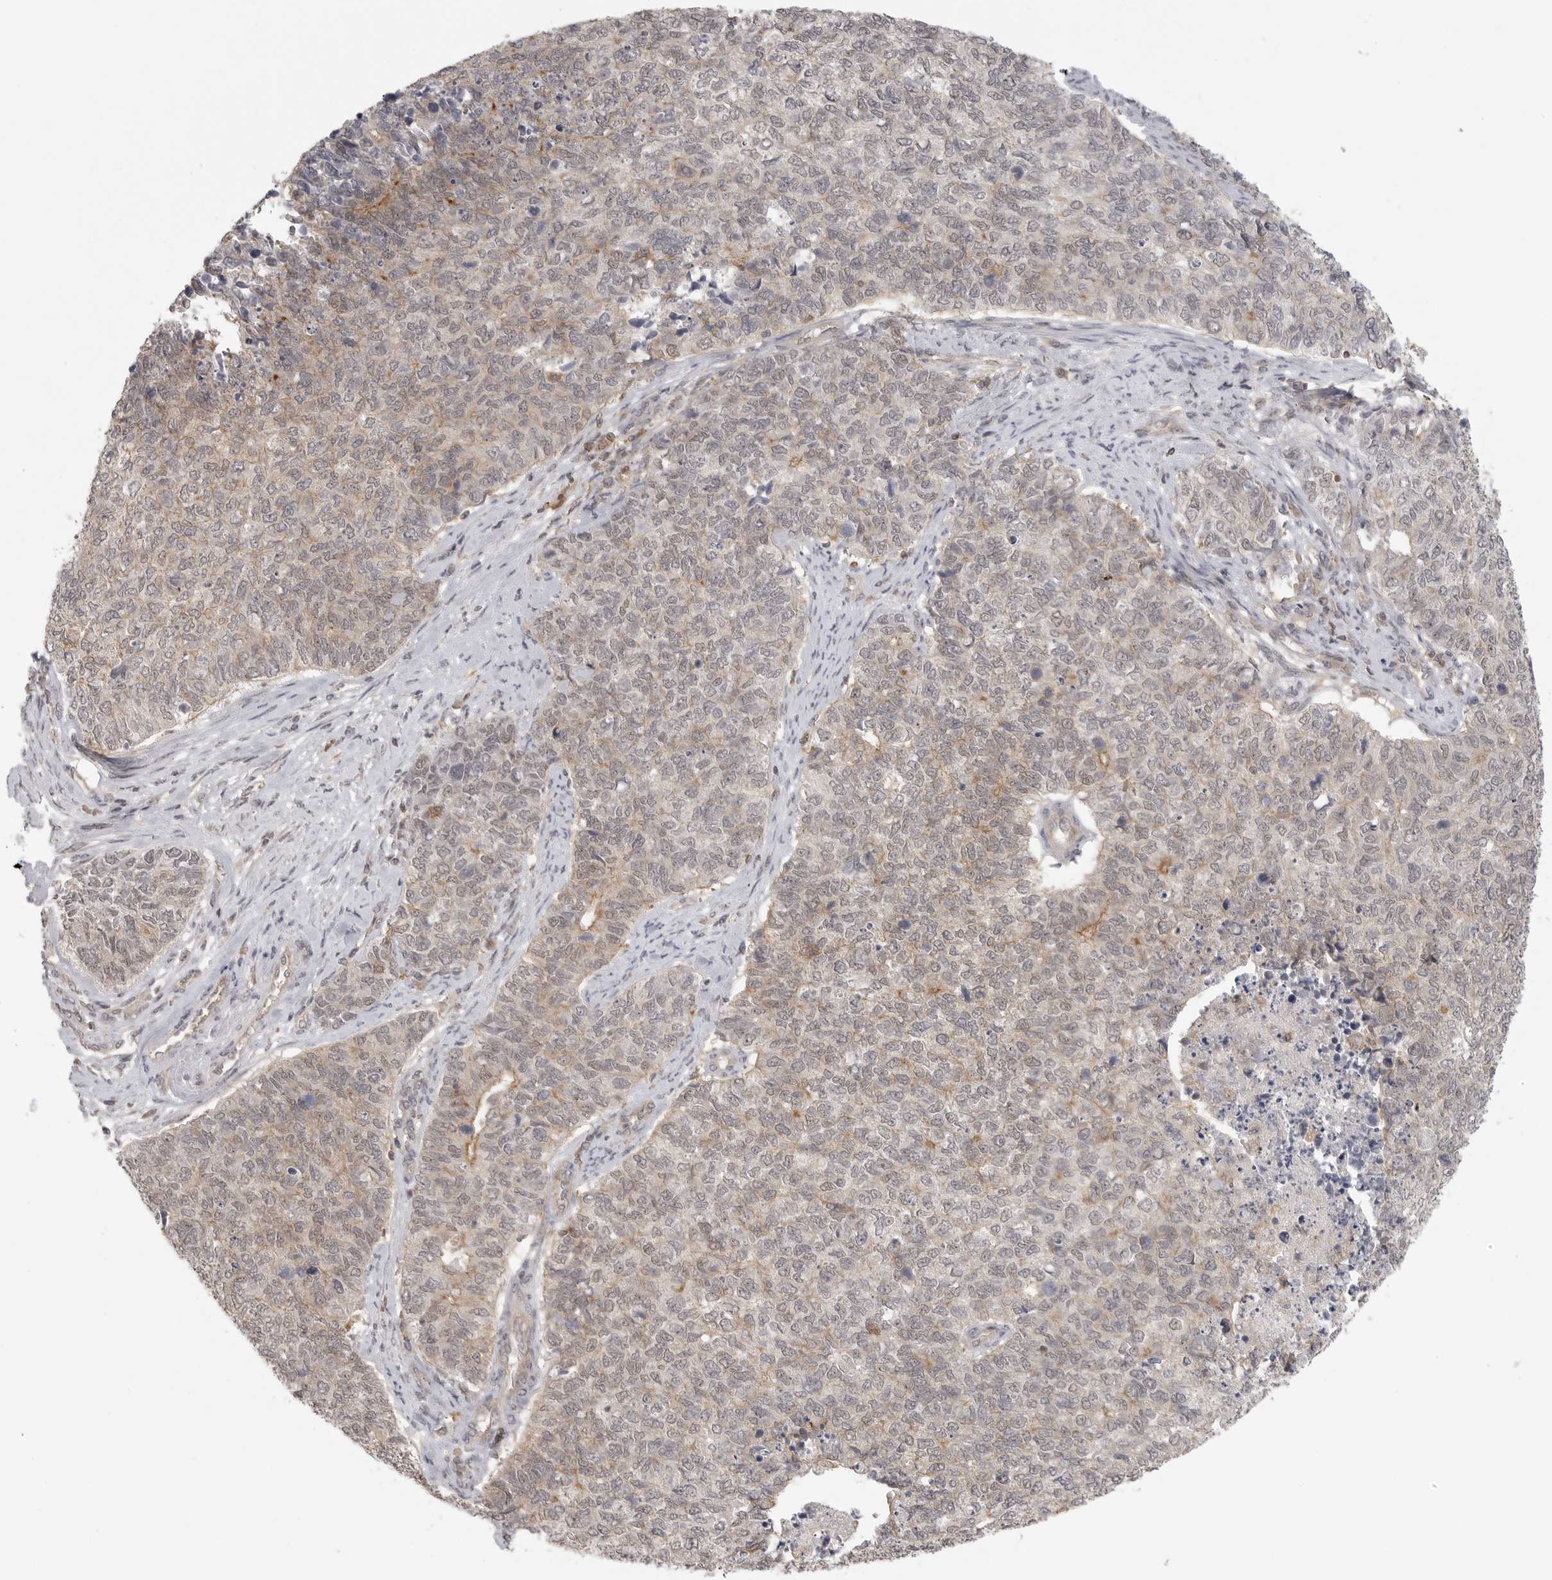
{"staining": {"intensity": "weak", "quantity": "25%-75%", "location": "cytoplasmic/membranous"}, "tissue": "cervical cancer", "cell_type": "Tumor cells", "image_type": "cancer", "snomed": [{"axis": "morphology", "description": "Squamous cell carcinoma, NOS"}, {"axis": "topography", "description": "Cervix"}], "caption": "Immunohistochemical staining of human cervical cancer exhibits low levels of weak cytoplasmic/membranous positivity in approximately 25%-75% of tumor cells.", "gene": "DBNL", "patient": {"sex": "female", "age": 63}}